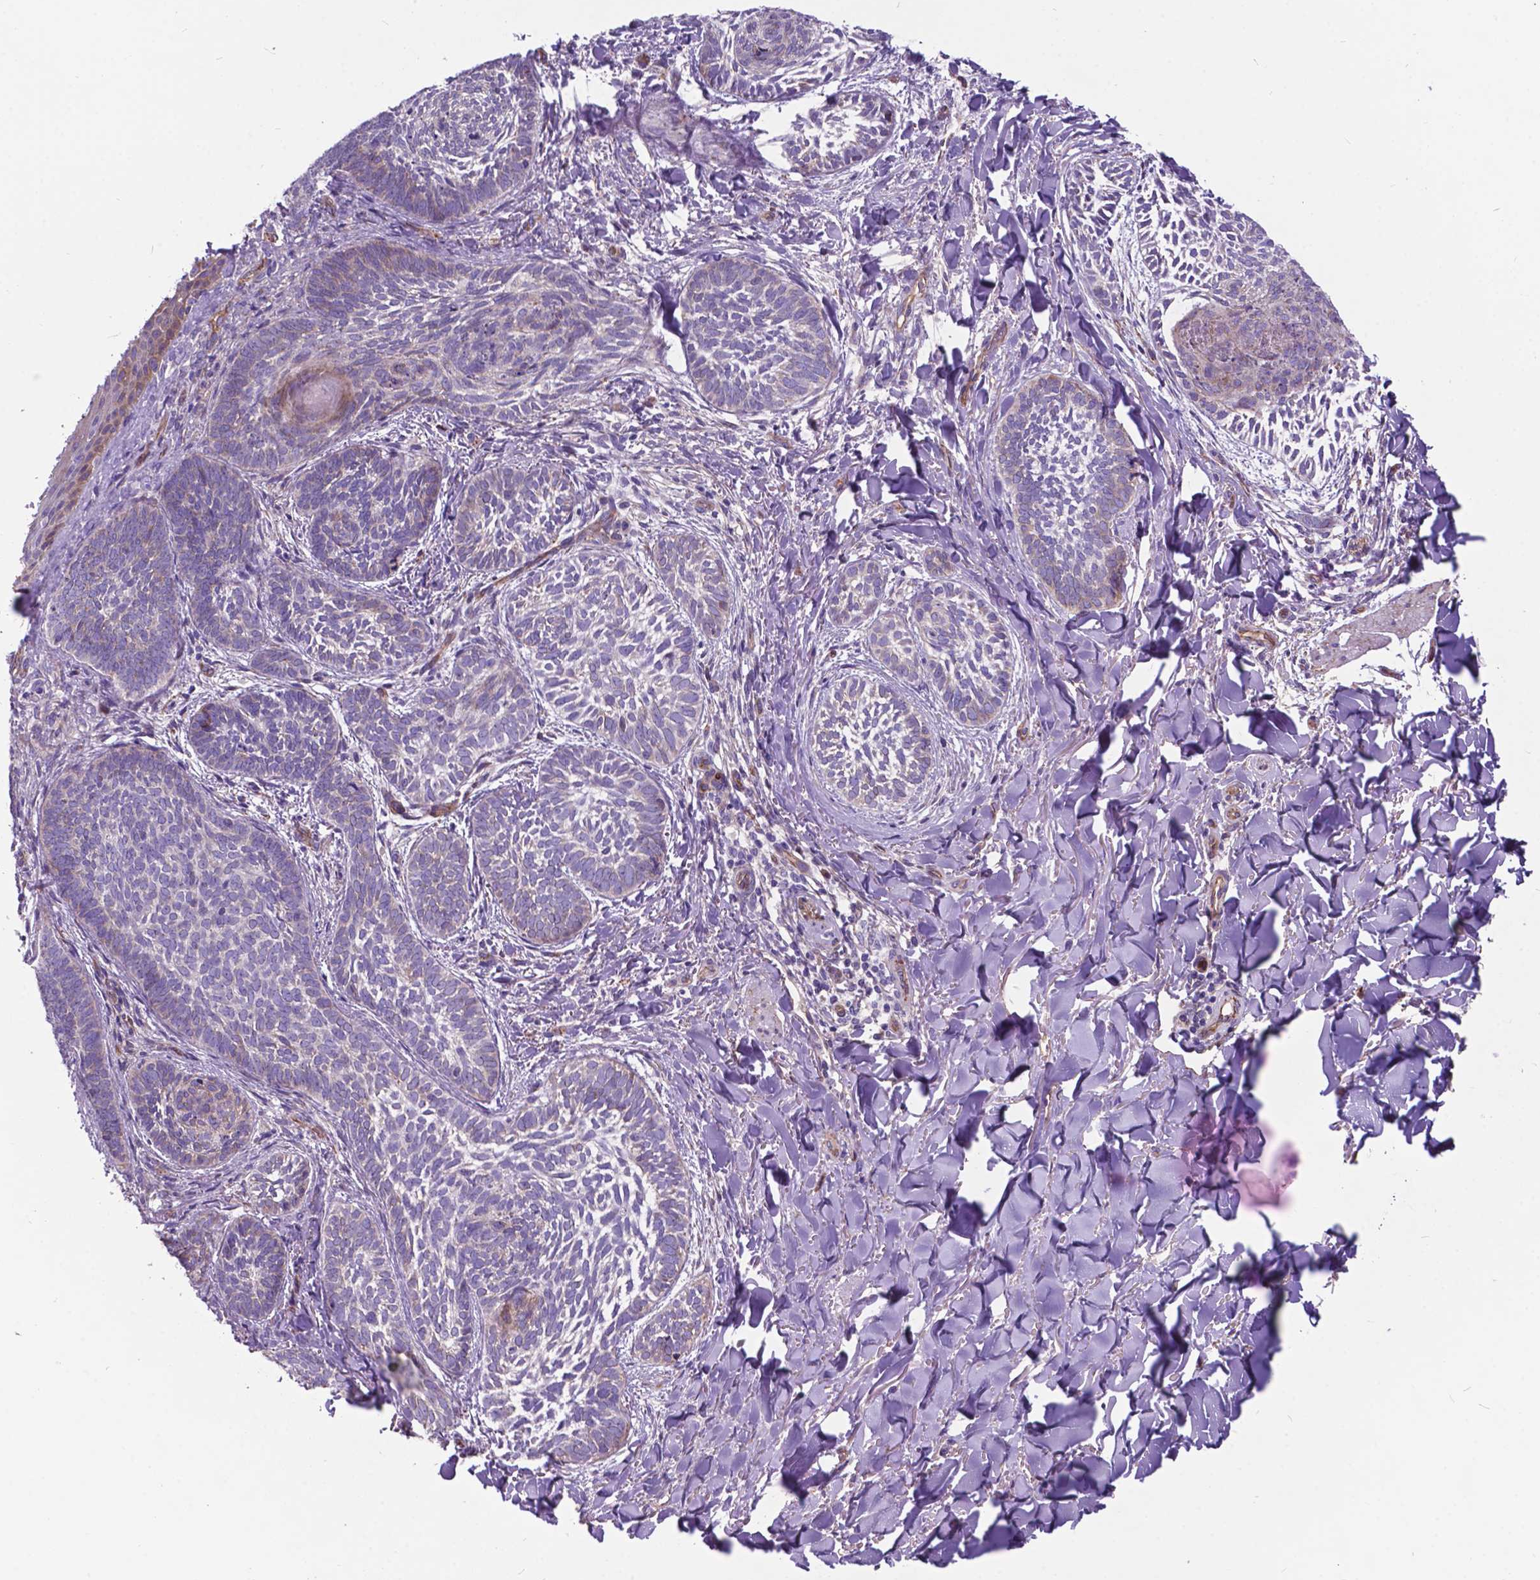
{"staining": {"intensity": "negative", "quantity": "none", "location": "none"}, "tissue": "skin cancer", "cell_type": "Tumor cells", "image_type": "cancer", "snomed": [{"axis": "morphology", "description": "Normal tissue, NOS"}, {"axis": "morphology", "description": "Basal cell carcinoma"}, {"axis": "topography", "description": "Skin"}], "caption": "The IHC photomicrograph has no significant expression in tumor cells of skin cancer (basal cell carcinoma) tissue.", "gene": "FLT4", "patient": {"sex": "male", "age": 46}}